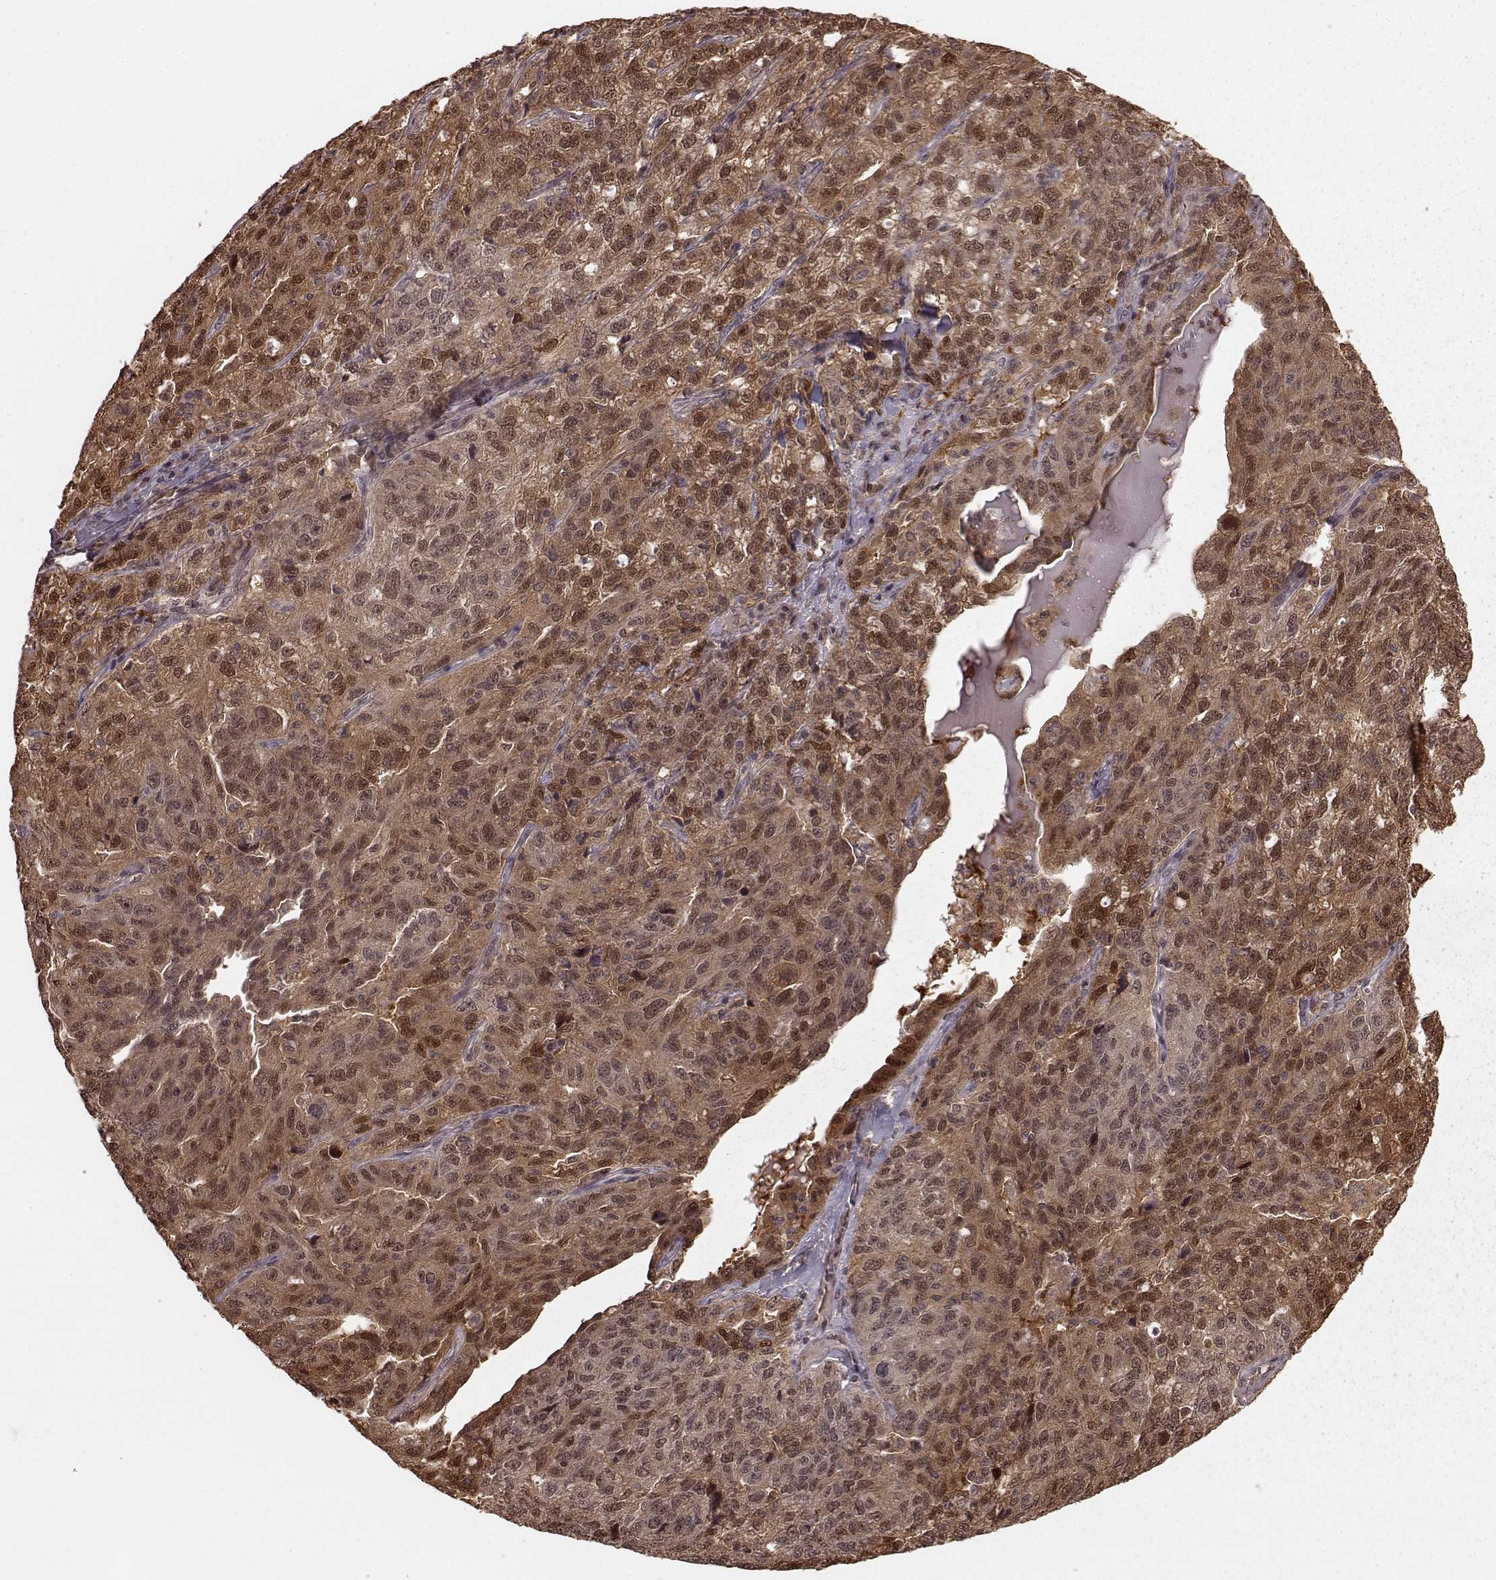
{"staining": {"intensity": "moderate", "quantity": "25%-75%", "location": "cytoplasmic/membranous,nuclear"}, "tissue": "ovarian cancer", "cell_type": "Tumor cells", "image_type": "cancer", "snomed": [{"axis": "morphology", "description": "Cystadenocarcinoma, serous, NOS"}, {"axis": "topography", "description": "Ovary"}], "caption": "This image shows immunohistochemistry staining of human serous cystadenocarcinoma (ovarian), with medium moderate cytoplasmic/membranous and nuclear expression in about 25%-75% of tumor cells.", "gene": "GSS", "patient": {"sex": "female", "age": 71}}